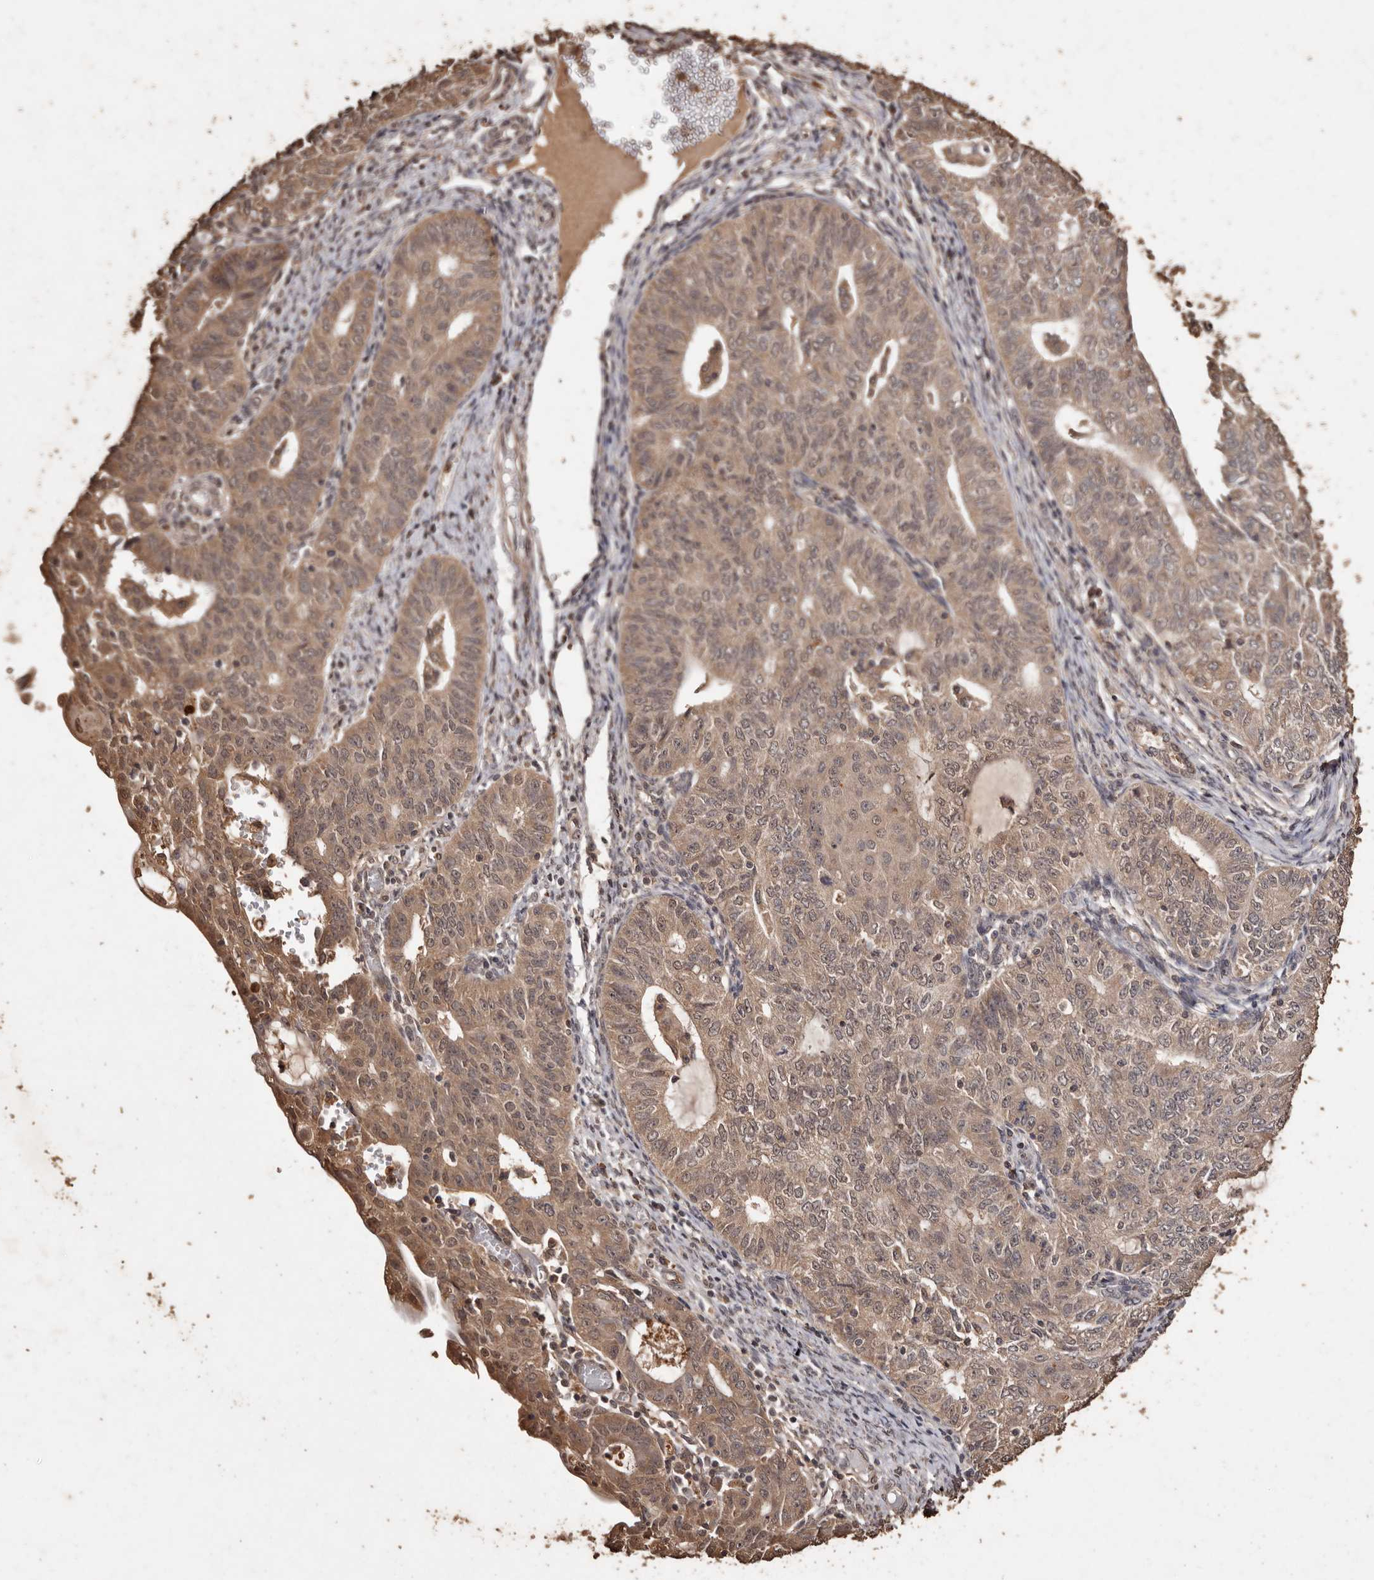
{"staining": {"intensity": "moderate", "quantity": ">75%", "location": "cytoplasmic/membranous"}, "tissue": "endometrial cancer", "cell_type": "Tumor cells", "image_type": "cancer", "snomed": [{"axis": "morphology", "description": "Adenocarcinoma, NOS"}, {"axis": "topography", "description": "Endometrium"}], "caption": "The micrograph shows staining of endometrial cancer (adenocarcinoma), revealing moderate cytoplasmic/membranous protein staining (brown color) within tumor cells. The staining is performed using DAB (3,3'-diaminobenzidine) brown chromogen to label protein expression. The nuclei are counter-stained blue using hematoxylin.", "gene": "PKDCC", "patient": {"sex": "female", "age": 32}}